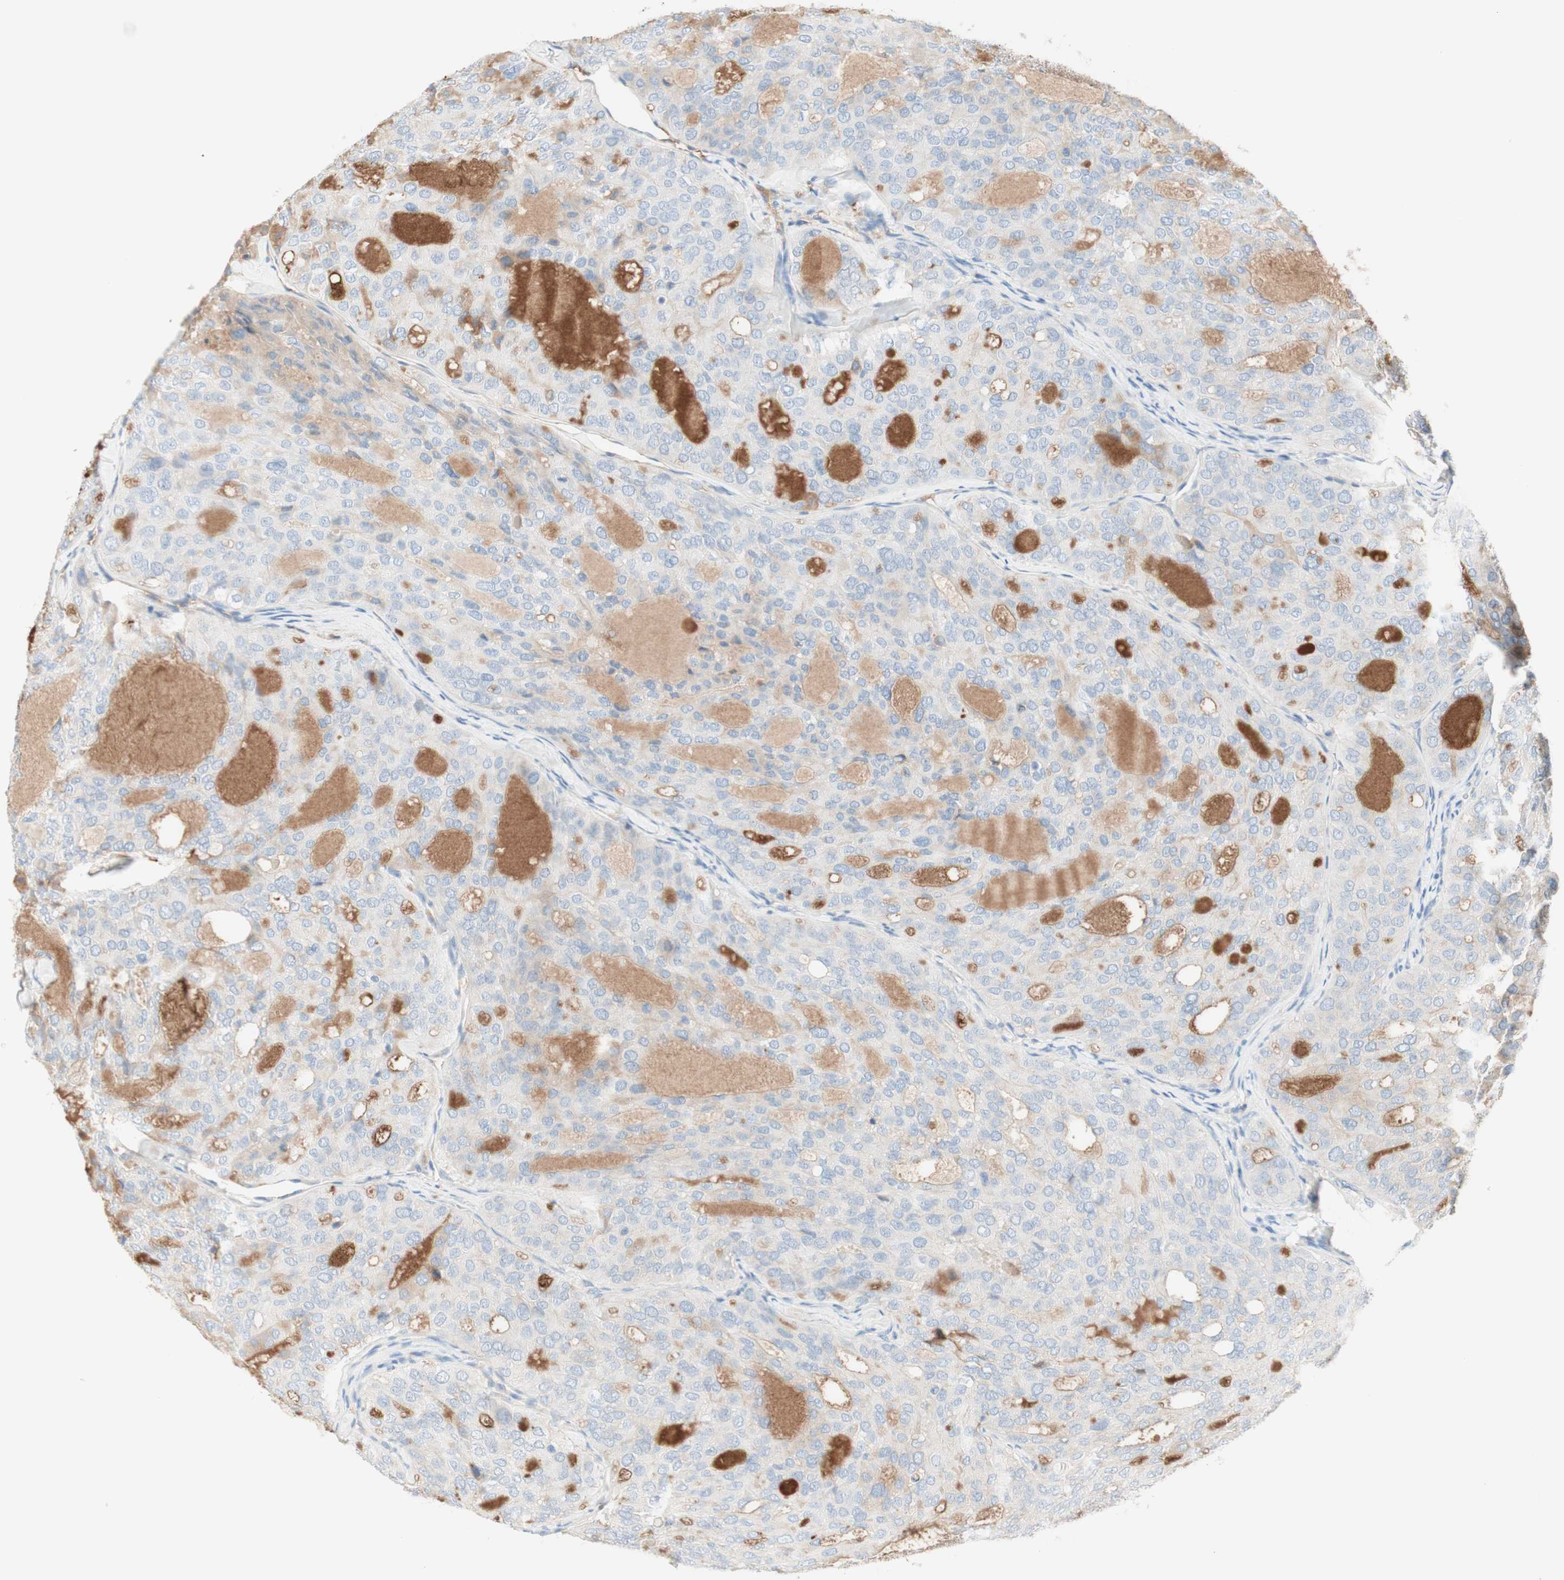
{"staining": {"intensity": "negative", "quantity": "none", "location": "none"}, "tissue": "thyroid cancer", "cell_type": "Tumor cells", "image_type": "cancer", "snomed": [{"axis": "morphology", "description": "Follicular adenoma carcinoma, NOS"}, {"axis": "topography", "description": "Thyroid gland"}], "caption": "An image of follicular adenoma carcinoma (thyroid) stained for a protein demonstrates no brown staining in tumor cells. (Stains: DAB IHC with hematoxylin counter stain, Microscopy: brightfield microscopy at high magnification).", "gene": "KNG1", "patient": {"sex": "male", "age": 75}}